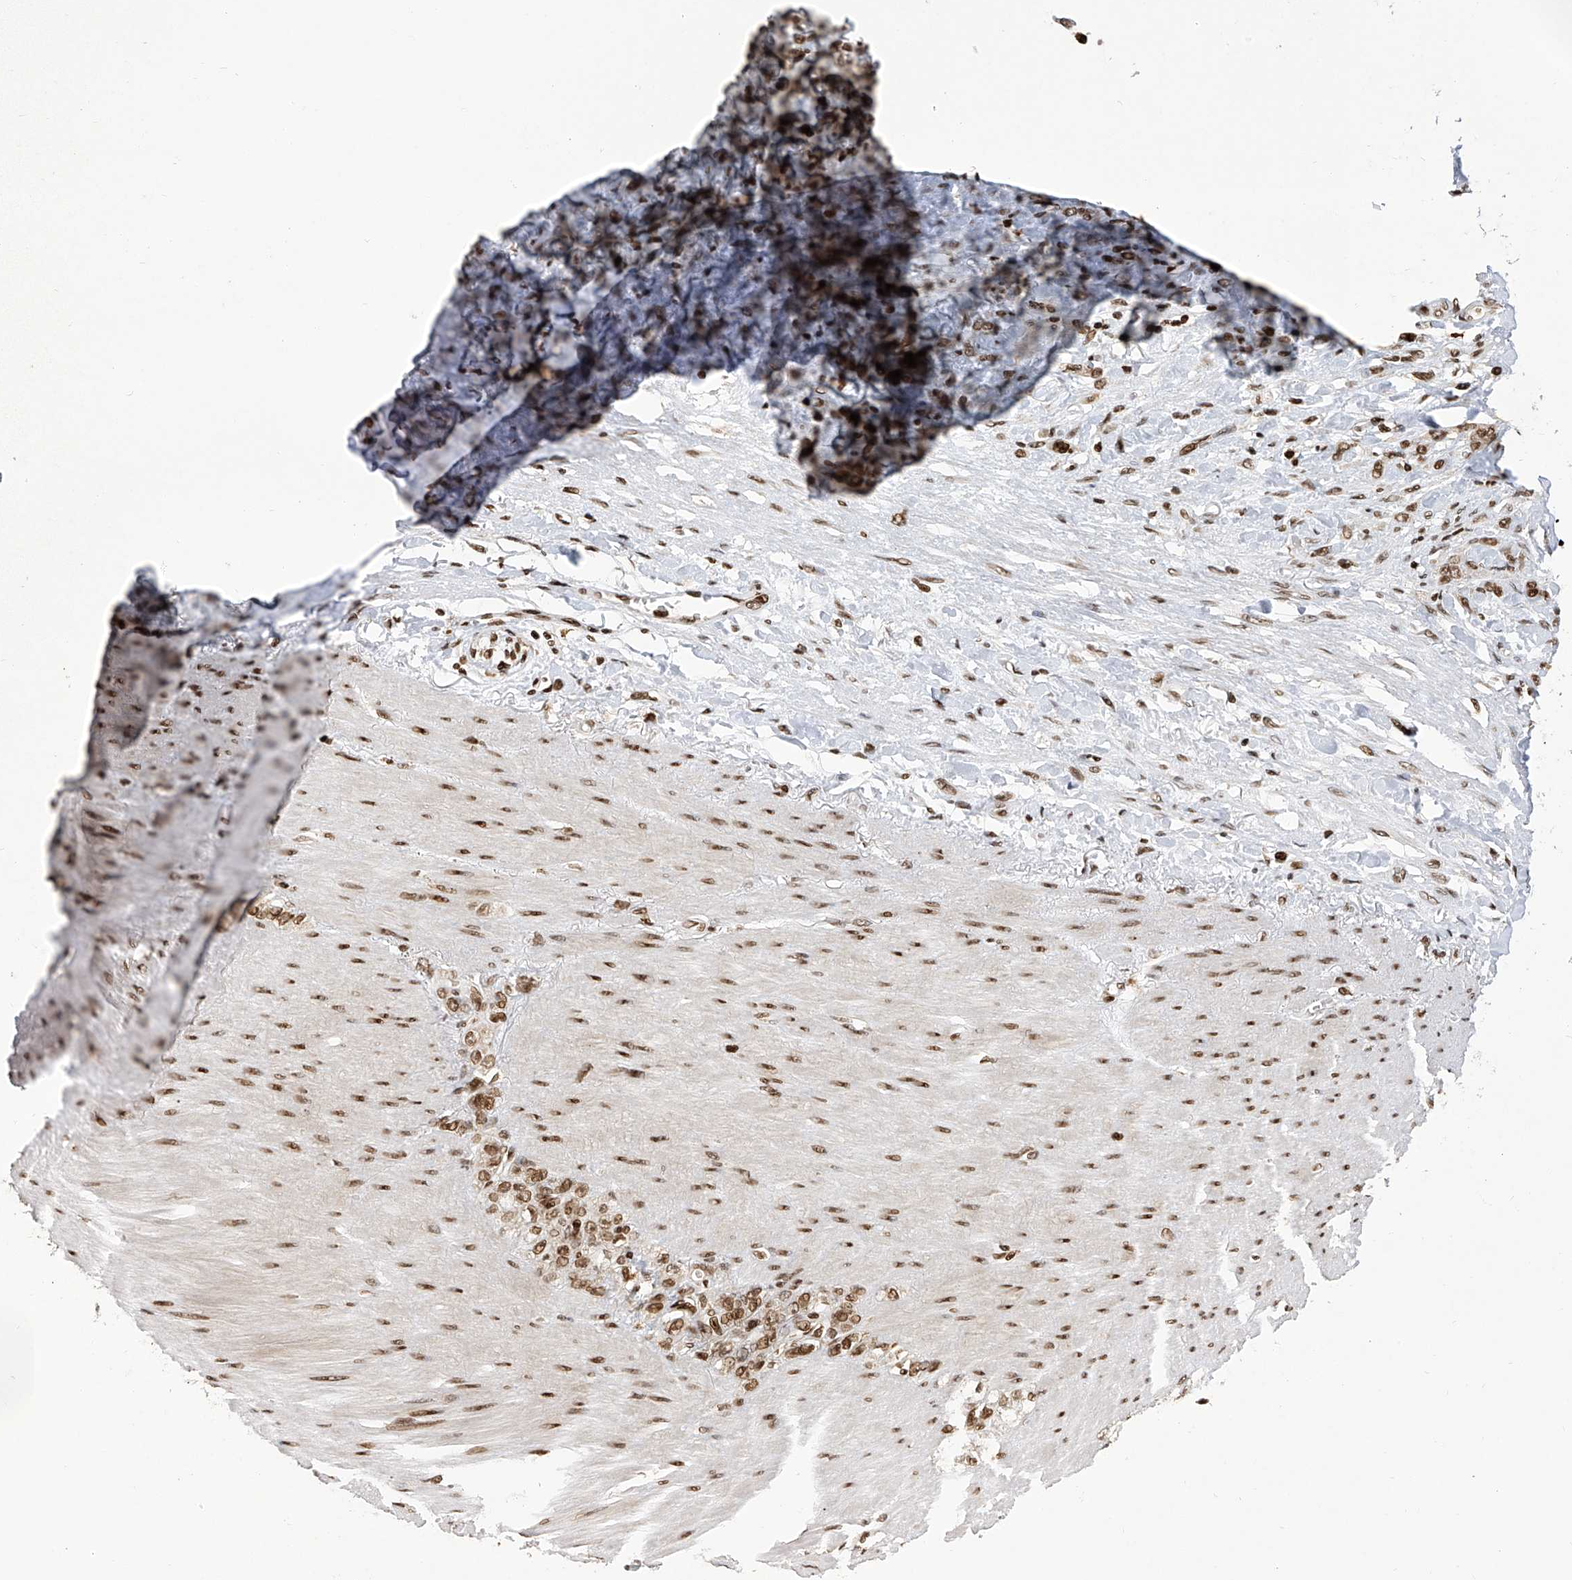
{"staining": {"intensity": "moderate", "quantity": ">75%", "location": "nuclear"}, "tissue": "stomach cancer", "cell_type": "Tumor cells", "image_type": "cancer", "snomed": [{"axis": "morphology", "description": "Normal tissue, NOS"}, {"axis": "morphology", "description": "Adenocarcinoma, NOS"}, {"axis": "topography", "description": "Stomach"}], "caption": "Protein expression analysis of human stomach cancer (adenocarcinoma) reveals moderate nuclear expression in approximately >75% of tumor cells.", "gene": "PAK1IP1", "patient": {"sex": "male", "age": 82}}